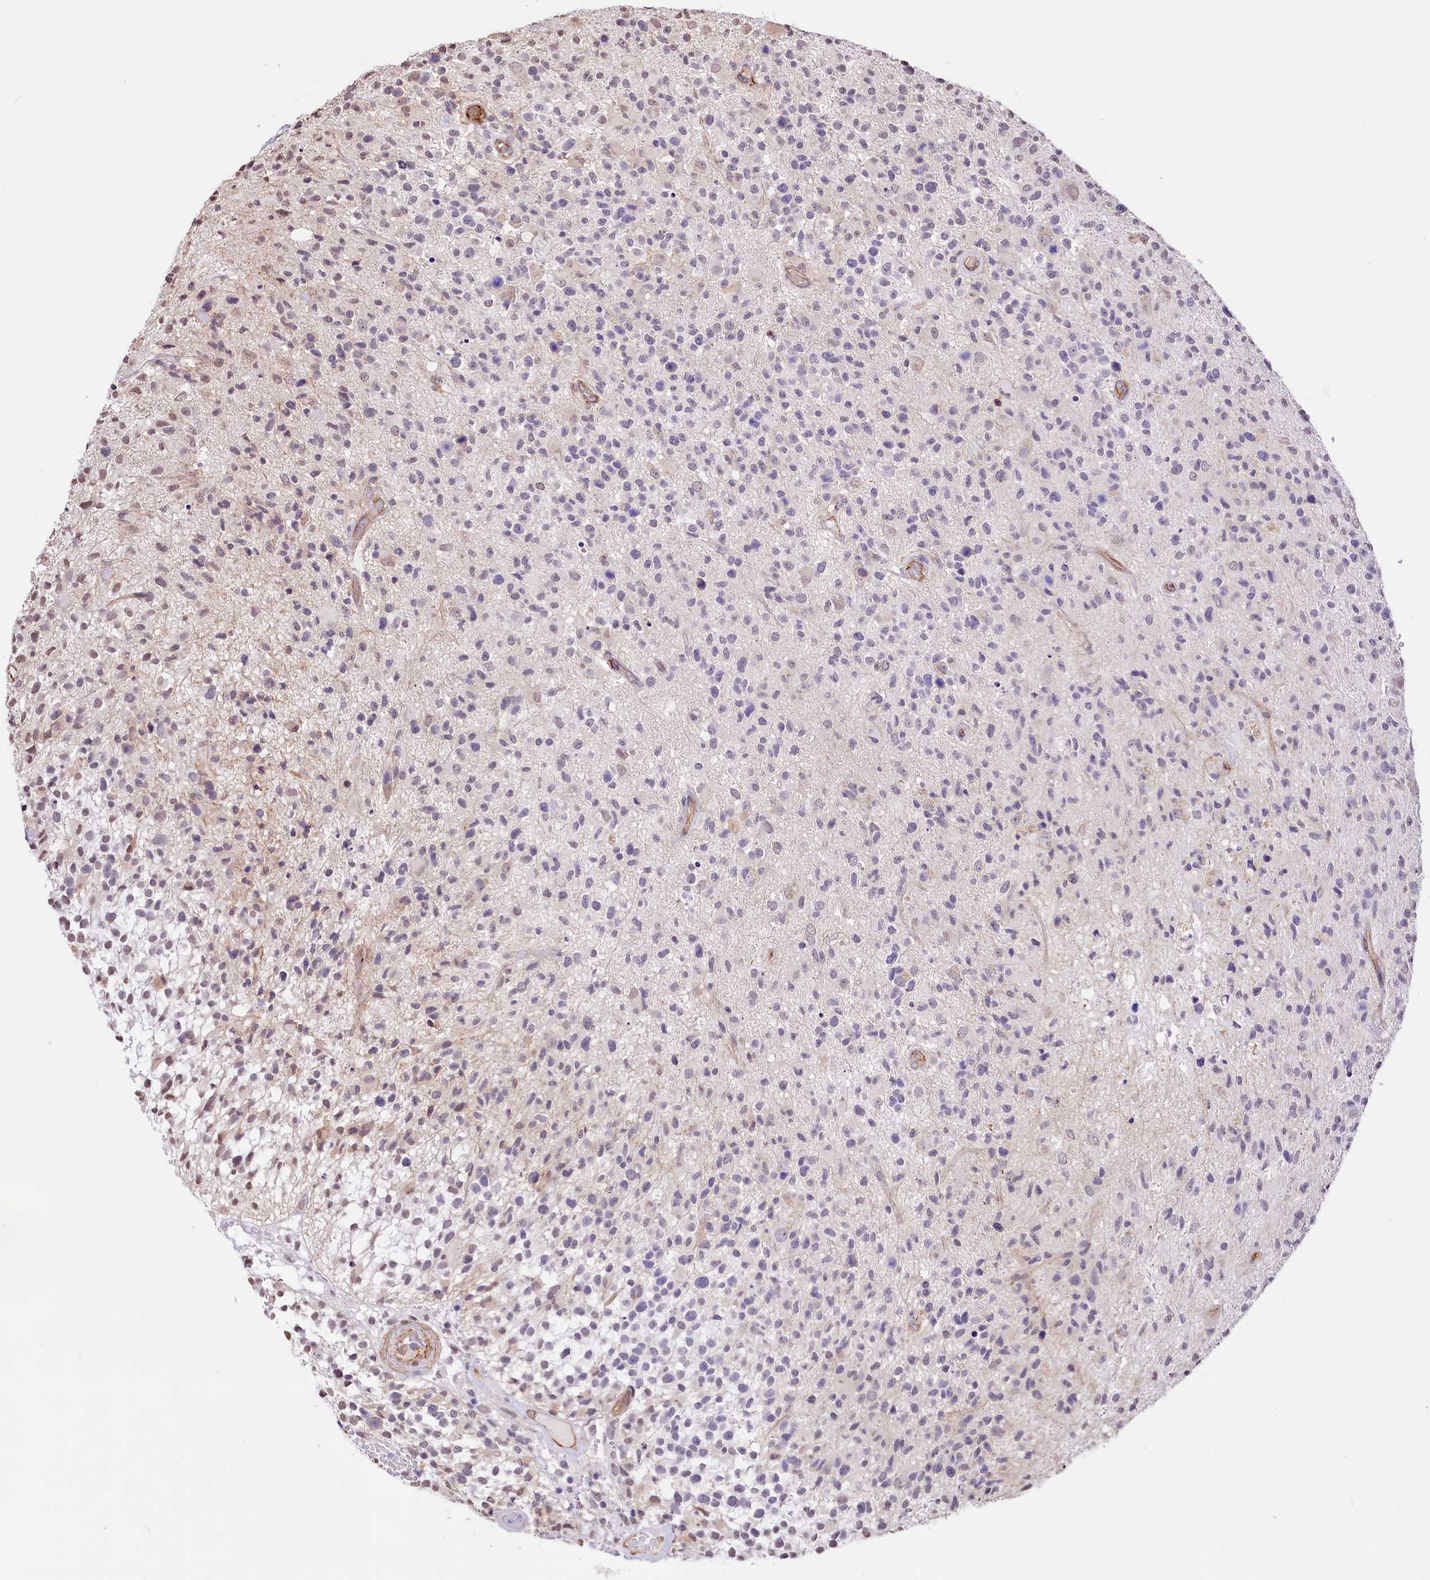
{"staining": {"intensity": "negative", "quantity": "none", "location": "none"}, "tissue": "glioma", "cell_type": "Tumor cells", "image_type": "cancer", "snomed": [{"axis": "morphology", "description": "Glioma, malignant, High grade"}, {"axis": "morphology", "description": "Glioblastoma, NOS"}, {"axis": "topography", "description": "Brain"}], "caption": "Immunohistochemical staining of glioblastoma shows no significant staining in tumor cells.", "gene": "ST7", "patient": {"sex": "male", "age": 60}}